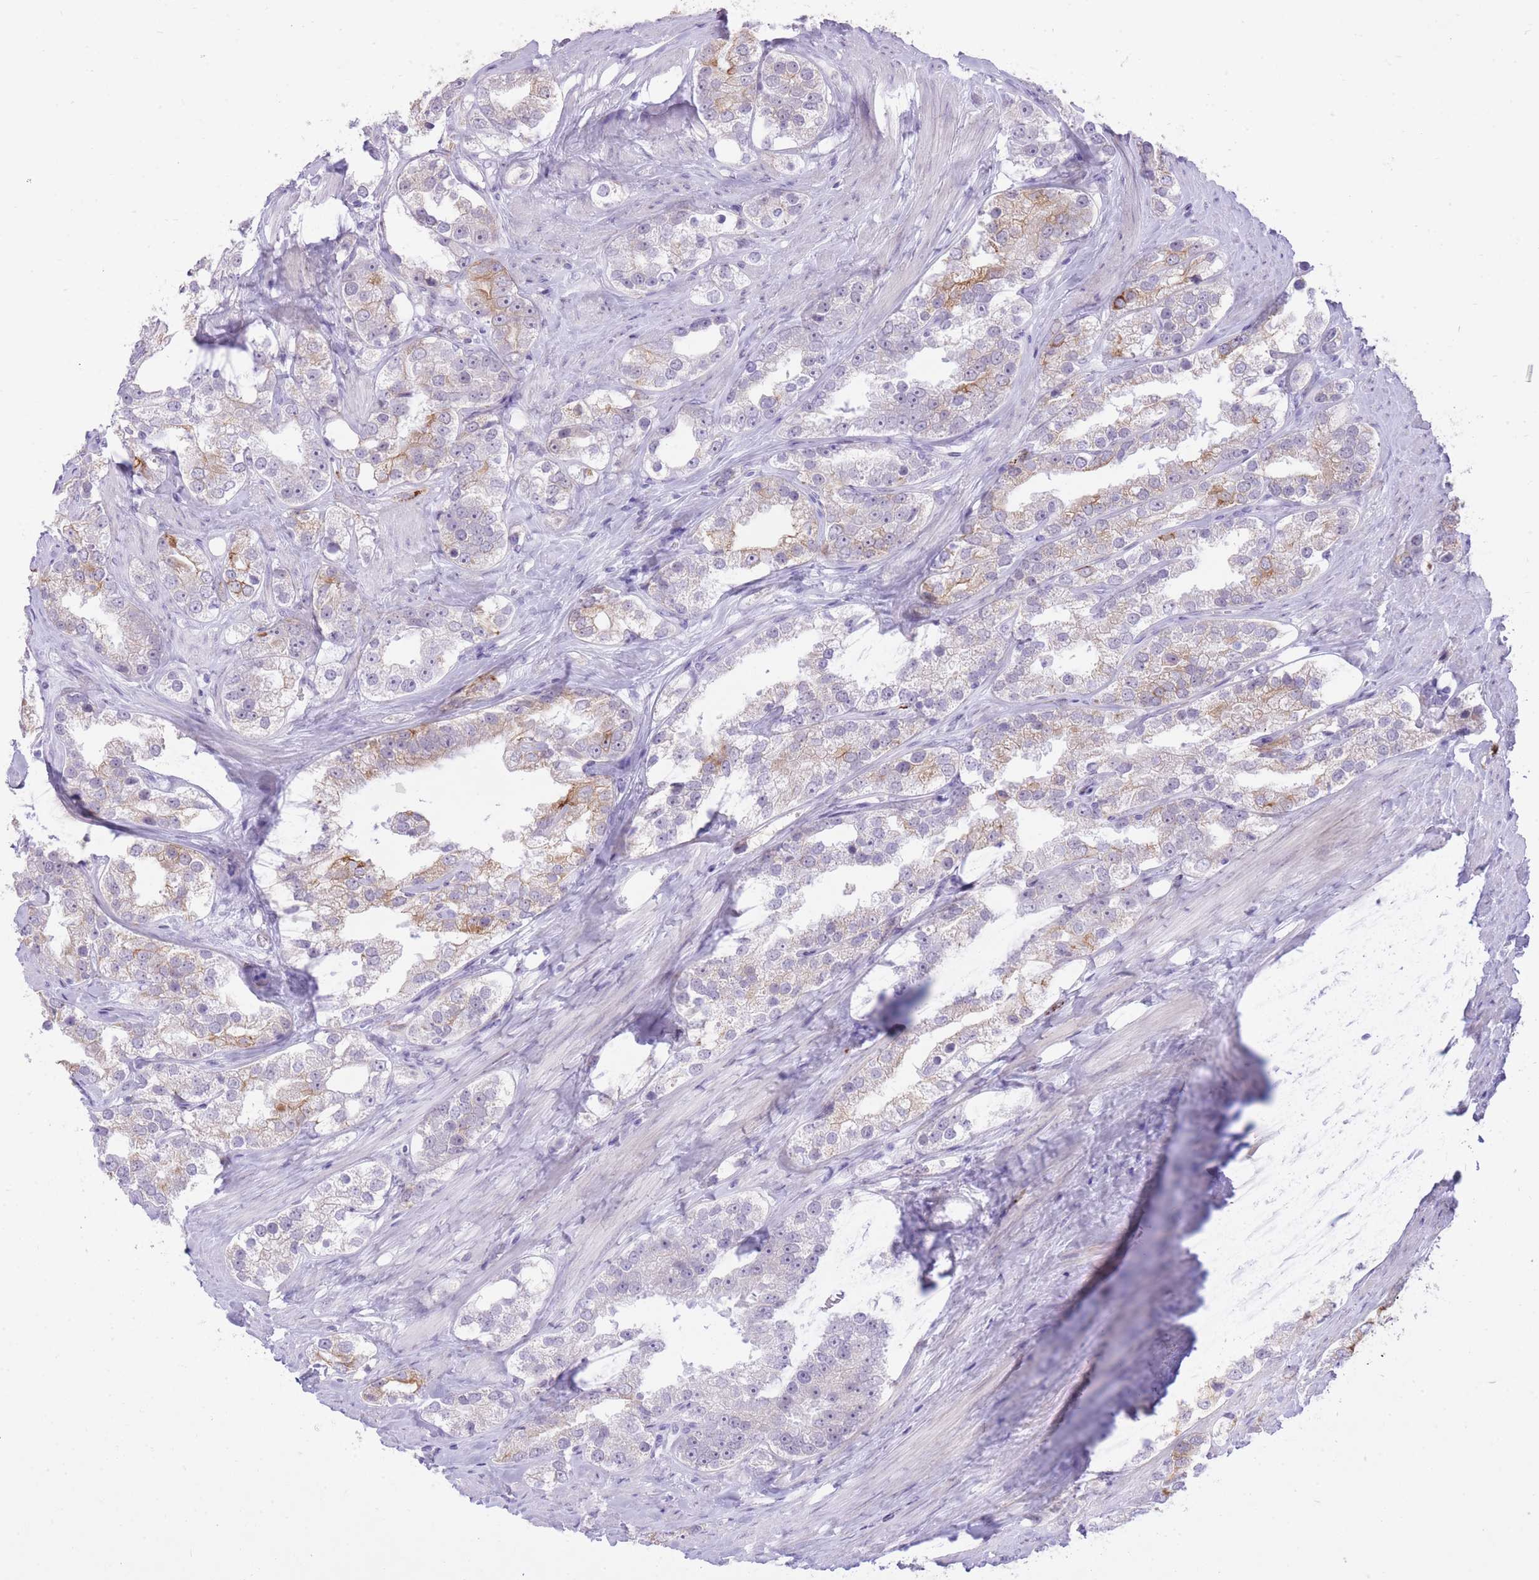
{"staining": {"intensity": "moderate", "quantity": "<25%", "location": "cytoplasmic/membranous"}, "tissue": "prostate cancer", "cell_type": "Tumor cells", "image_type": "cancer", "snomed": [{"axis": "morphology", "description": "Adenocarcinoma, NOS"}, {"axis": "topography", "description": "Prostate"}], "caption": "IHC staining of adenocarcinoma (prostate), which exhibits low levels of moderate cytoplasmic/membranous expression in approximately <25% of tumor cells indicating moderate cytoplasmic/membranous protein positivity. The staining was performed using DAB (3,3'-diaminobenzidine) (brown) for protein detection and nuclei were counterstained in hematoxylin (blue).", "gene": "MEIS3", "patient": {"sex": "male", "age": 79}}